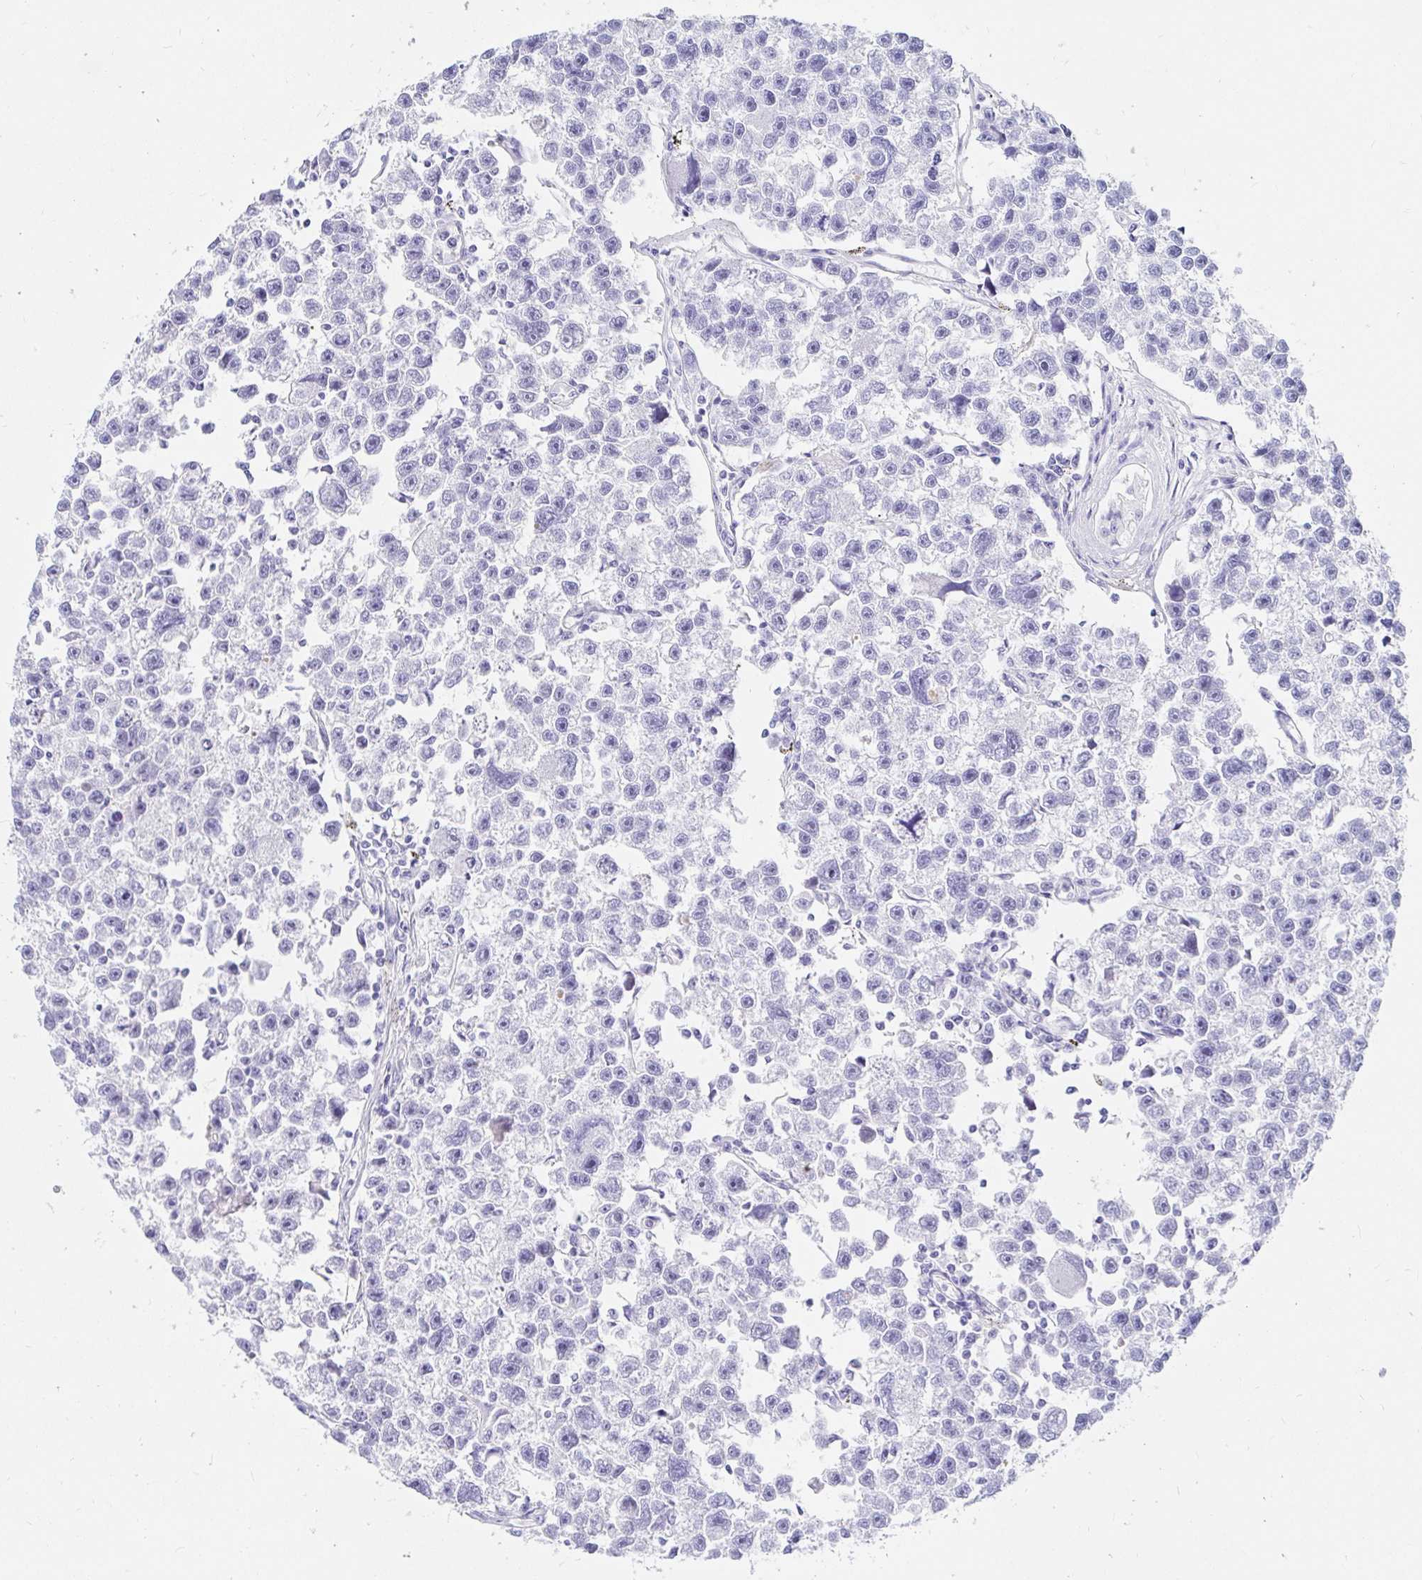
{"staining": {"intensity": "negative", "quantity": "none", "location": "none"}, "tissue": "testis cancer", "cell_type": "Tumor cells", "image_type": "cancer", "snomed": [{"axis": "morphology", "description": "Seminoma, NOS"}, {"axis": "topography", "description": "Testis"}], "caption": "This is an immunohistochemistry (IHC) histopathology image of testis seminoma. There is no positivity in tumor cells.", "gene": "PPP1R1B", "patient": {"sex": "male", "age": 26}}